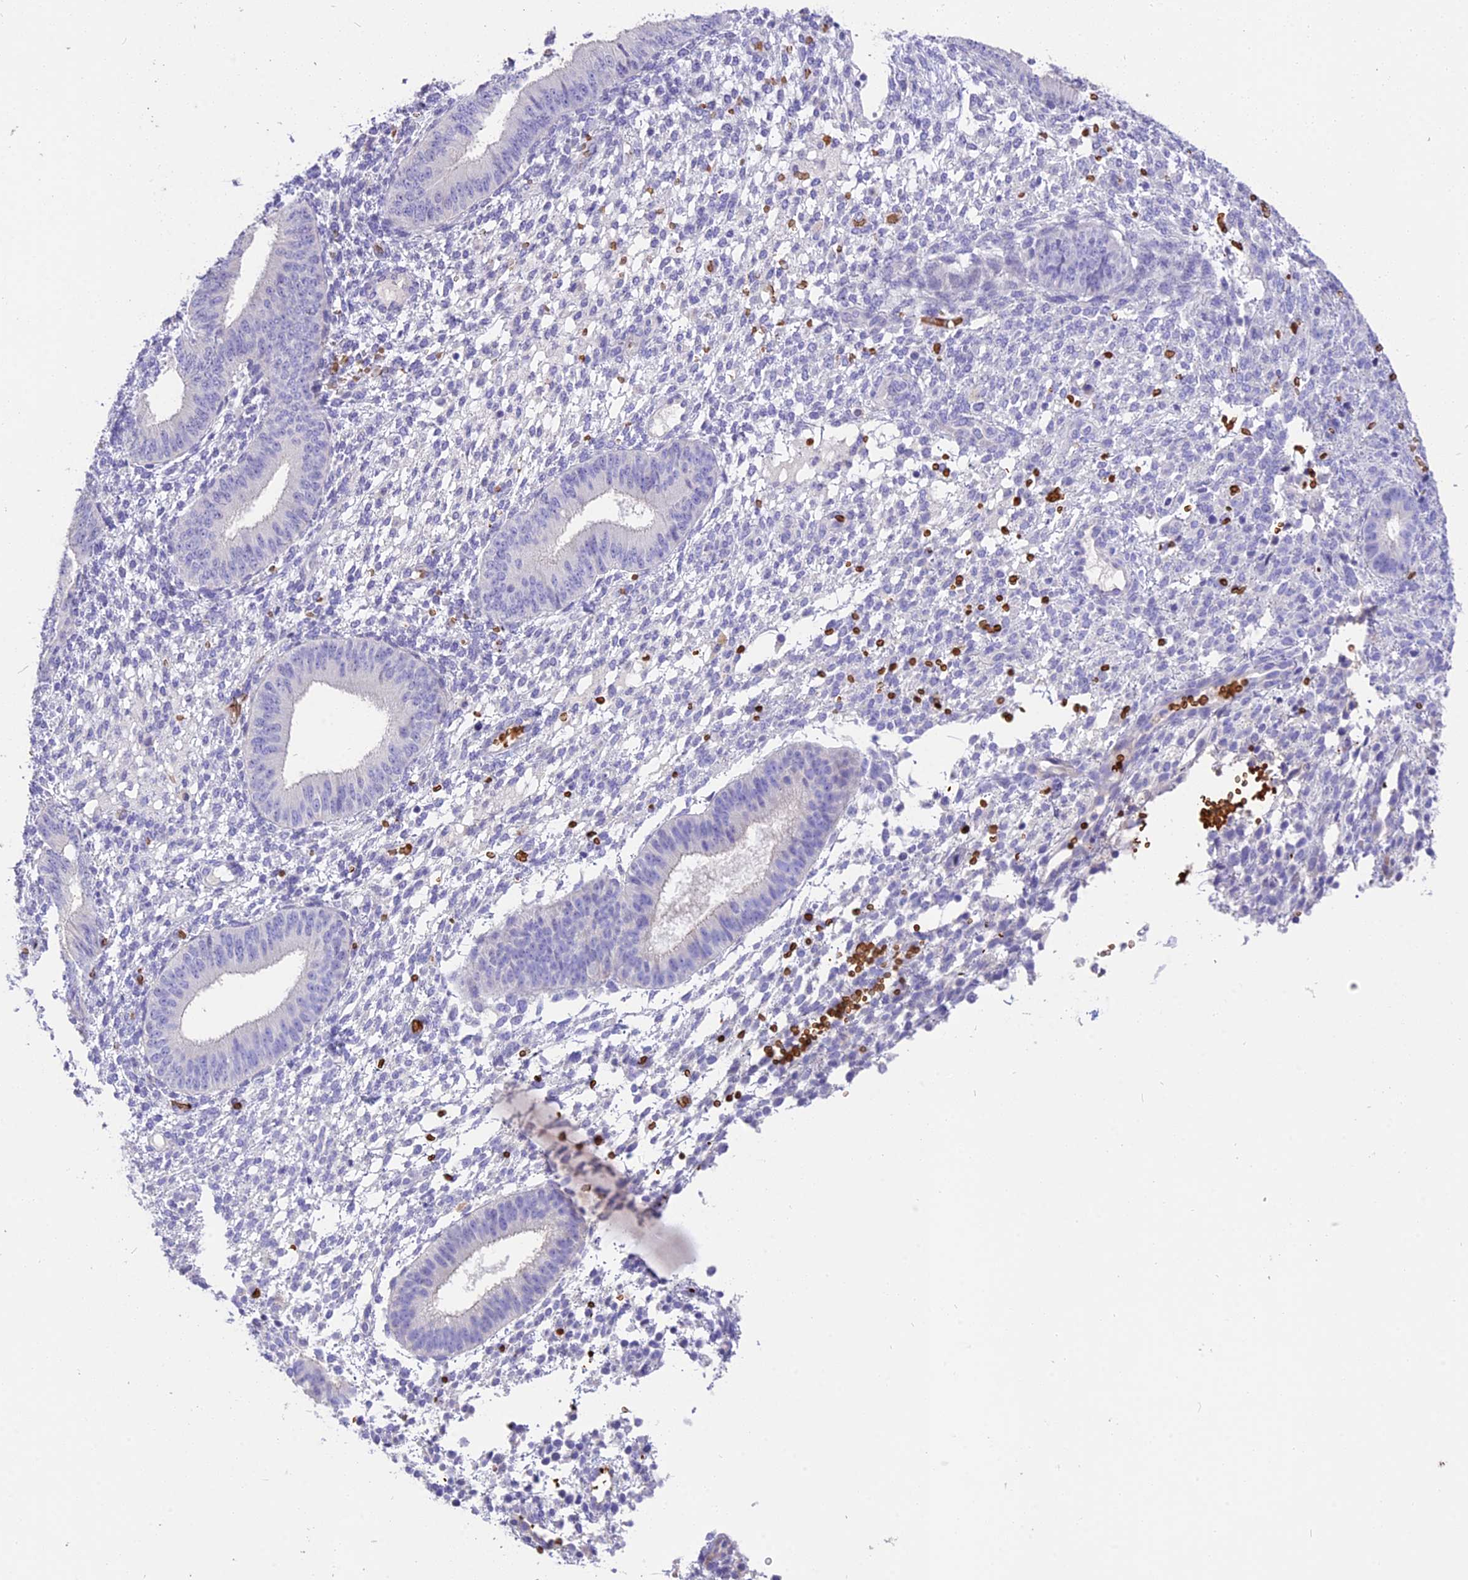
{"staining": {"intensity": "negative", "quantity": "none", "location": "none"}, "tissue": "endometrium", "cell_type": "Cells in endometrial stroma", "image_type": "normal", "snomed": [{"axis": "morphology", "description": "Normal tissue, NOS"}, {"axis": "topography", "description": "Endometrium"}], "caption": "Immunohistochemistry of unremarkable human endometrium demonstrates no expression in cells in endometrial stroma.", "gene": "TNNC2", "patient": {"sex": "female", "age": 49}}